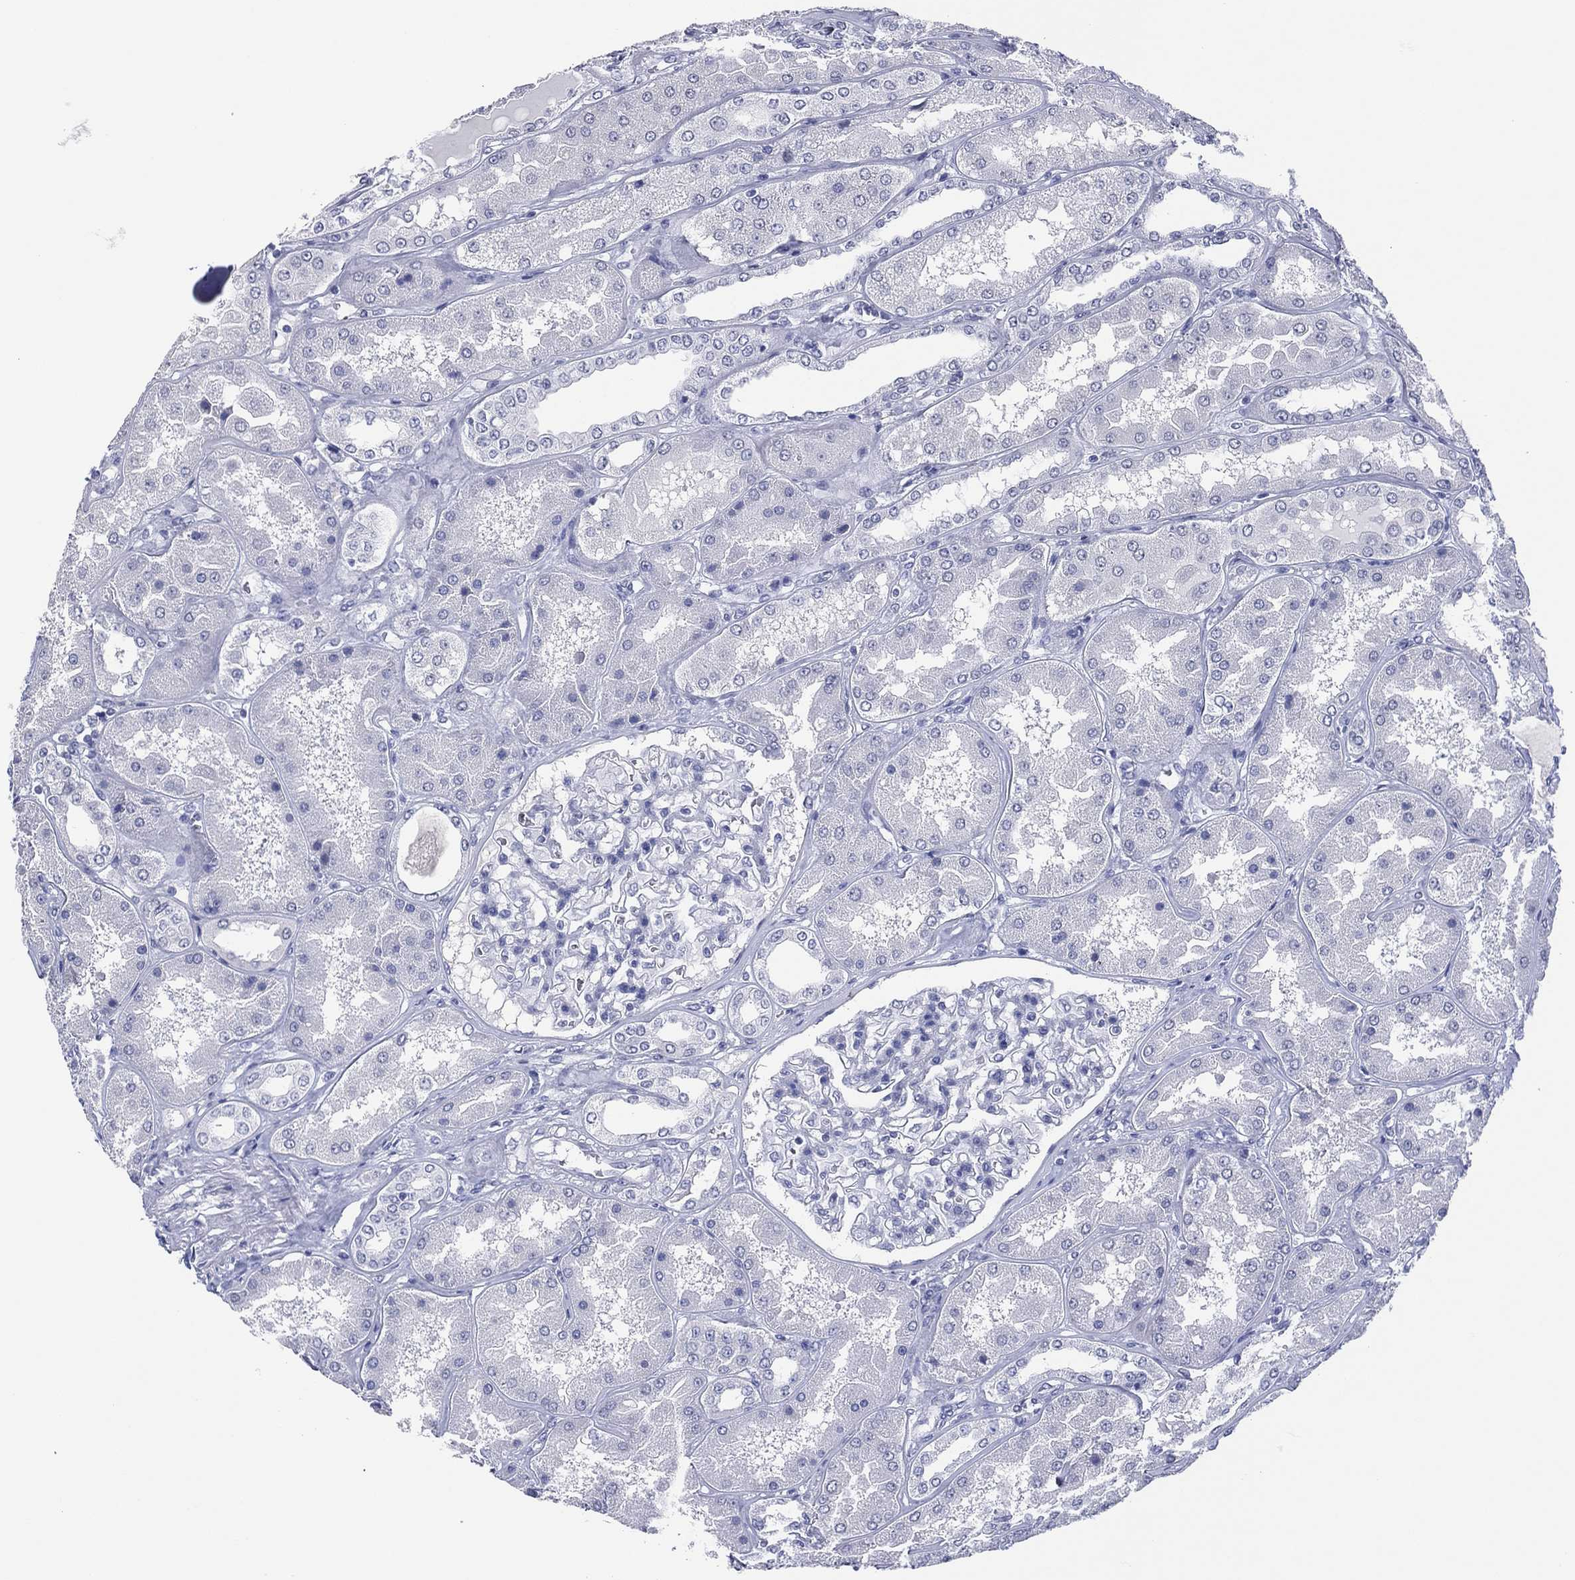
{"staining": {"intensity": "negative", "quantity": "none", "location": "none"}, "tissue": "kidney", "cell_type": "Cells in glomeruli", "image_type": "normal", "snomed": [{"axis": "morphology", "description": "Normal tissue, NOS"}, {"axis": "topography", "description": "Kidney"}], "caption": "An IHC photomicrograph of normal kidney is shown. There is no staining in cells in glomeruli of kidney.", "gene": "UTF1", "patient": {"sex": "female", "age": 56}}